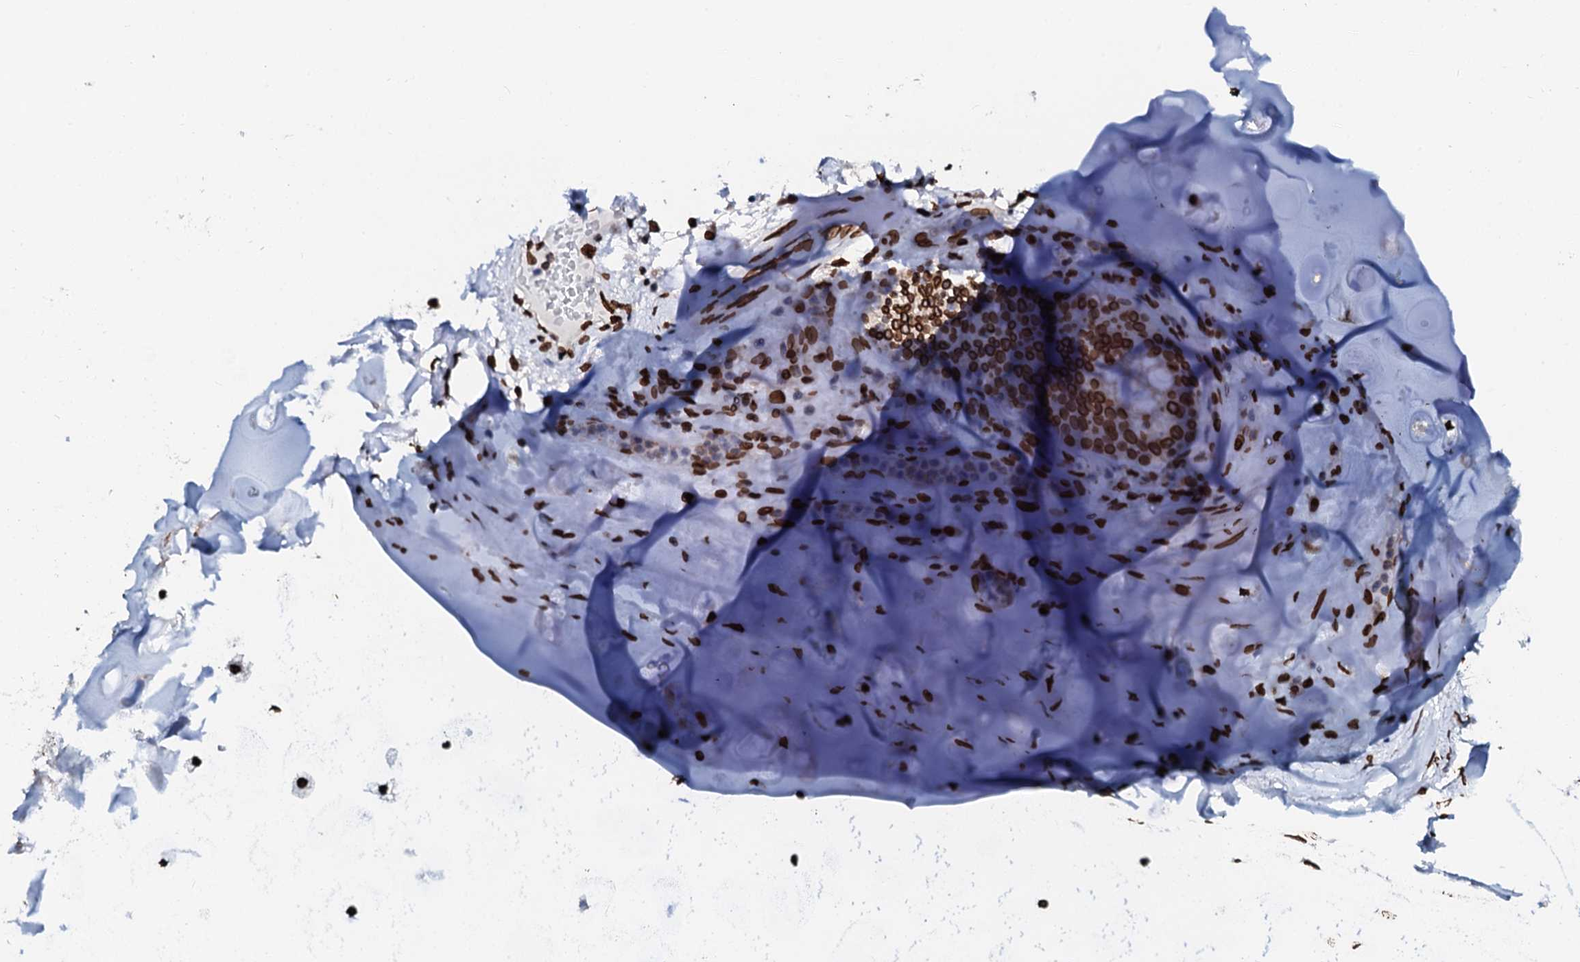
{"staining": {"intensity": "strong", "quantity": ">75%", "location": "nuclear"}, "tissue": "adipose tissue", "cell_type": "Adipocytes", "image_type": "normal", "snomed": [{"axis": "morphology", "description": "Normal tissue, NOS"}, {"axis": "topography", "description": "Lymph node"}, {"axis": "topography", "description": "Cartilage tissue"}, {"axis": "topography", "description": "Bronchus"}], "caption": "Unremarkable adipose tissue reveals strong nuclear positivity in about >75% of adipocytes.", "gene": "KATNAL2", "patient": {"sex": "male", "age": 63}}